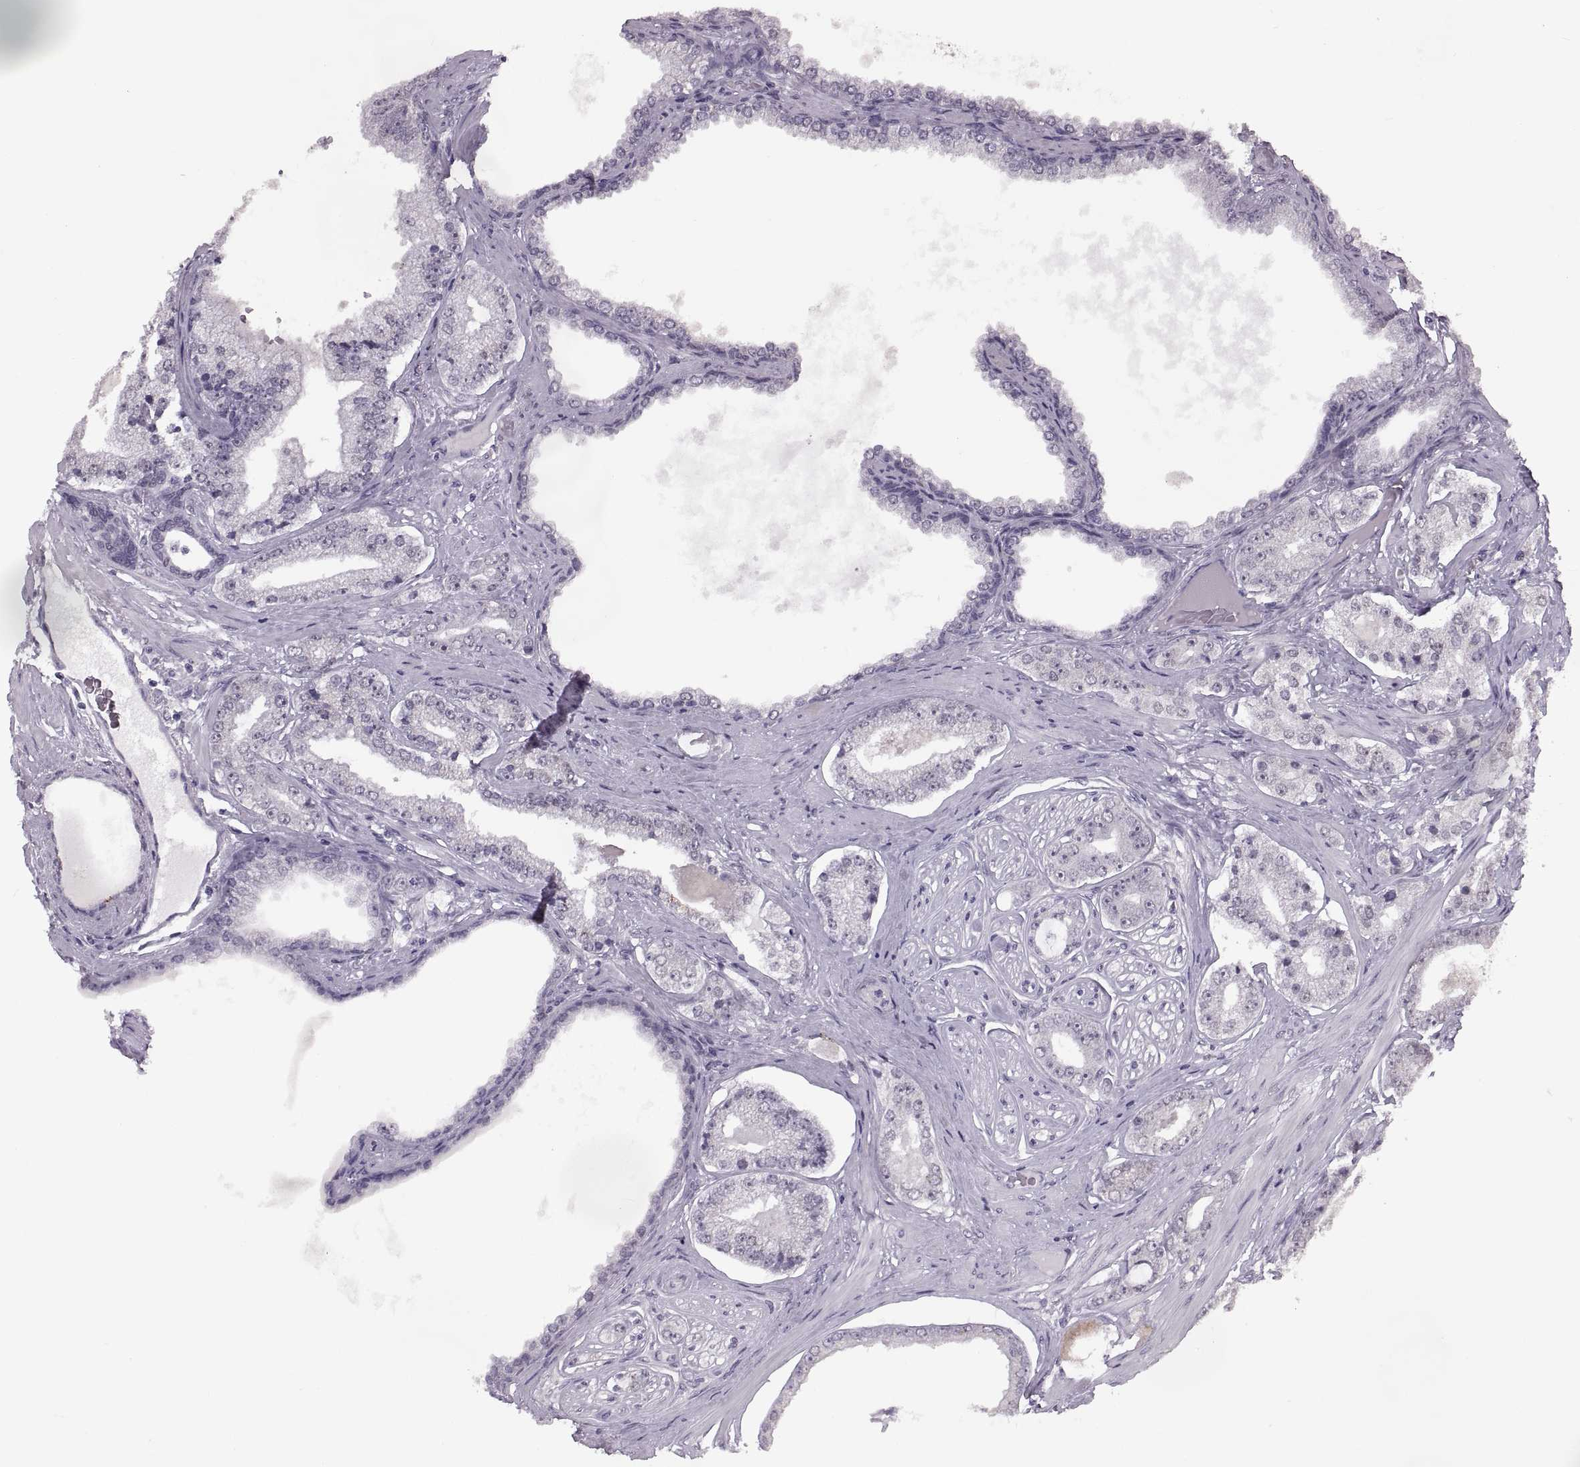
{"staining": {"intensity": "negative", "quantity": "none", "location": "none"}, "tissue": "prostate cancer", "cell_type": "Tumor cells", "image_type": "cancer", "snomed": [{"axis": "morphology", "description": "Adenocarcinoma, NOS"}, {"axis": "topography", "description": "Prostate"}], "caption": "IHC of human prostate cancer reveals no expression in tumor cells. (DAB (3,3'-diaminobenzidine) immunohistochemistry (IHC) with hematoxylin counter stain).", "gene": "OTP", "patient": {"sex": "male", "age": 64}}